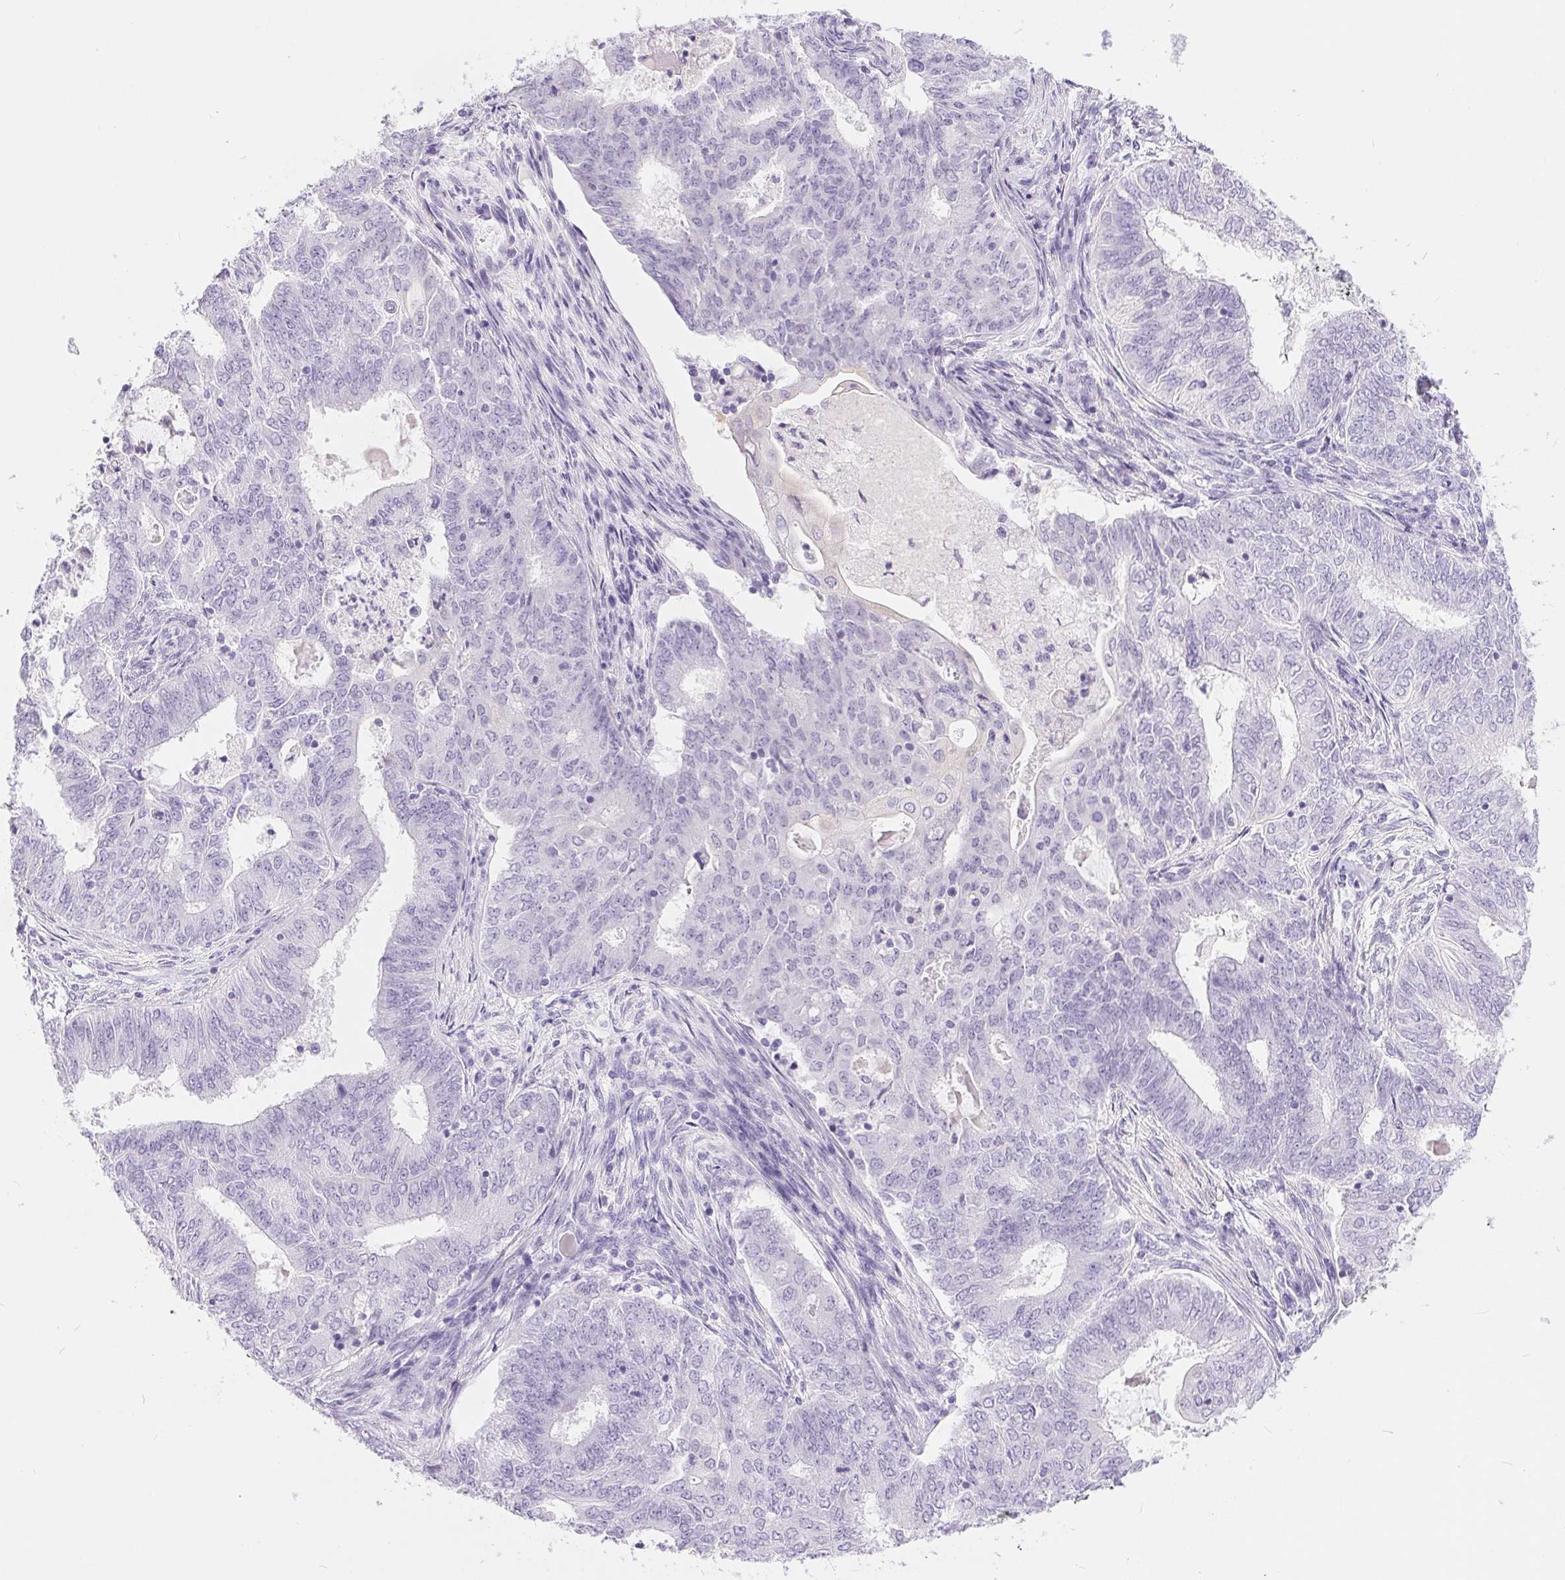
{"staining": {"intensity": "negative", "quantity": "none", "location": "none"}, "tissue": "endometrial cancer", "cell_type": "Tumor cells", "image_type": "cancer", "snomed": [{"axis": "morphology", "description": "Adenocarcinoma, NOS"}, {"axis": "topography", "description": "Endometrium"}], "caption": "Endometrial adenocarcinoma was stained to show a protein in brown. There is no significant positivity in tumor cells.", "gene": "XDH", "patient": {"sex": "female", "age": 62}}